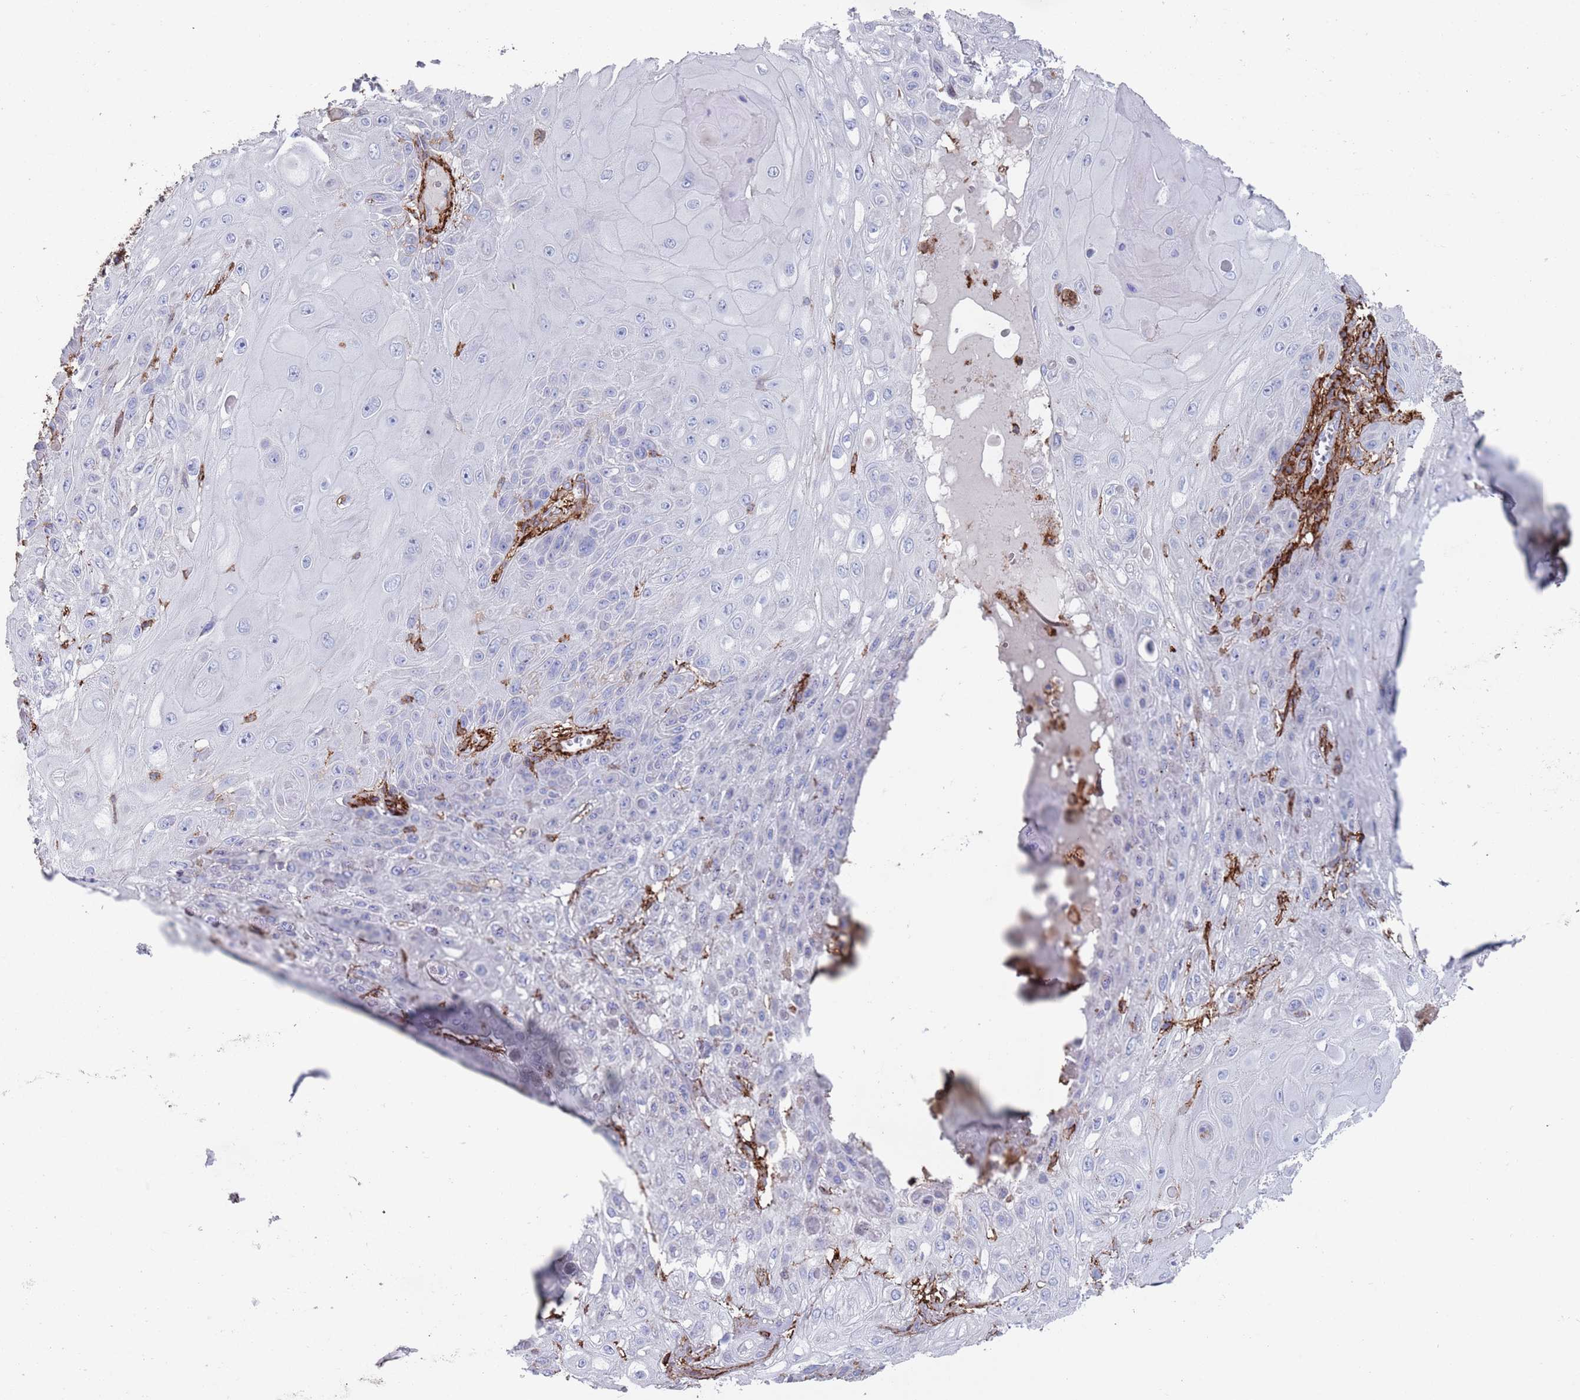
{"staining": {"intensity": "negative", "quantity": "none", "location": "none"}, "tissue": "skin cancer", "cell_type": "Tumor cells", "image_type": "cancer", "snomed": [{"axis": "morphology", "description": "Normal tissue, NOS"}, {"axis": "morphology", "description": "Squamous cell carcinoma, NOS"}, {"axis": "topography", "description": "Skin"}, {"axis": "topography", "description": "Cartilage tissue"}], "caption": "Tumor cells show no significant staining in skin cancer (squamous cell carcinoma). (Stains: DAB (3,3'-diaminobenzidine) IHC with hematoxylin counter stain, Microscopy: brightfield microscopy at high magnification).", "gene": "RNF144A", "patient": {"sex": "female", "age": 79}}